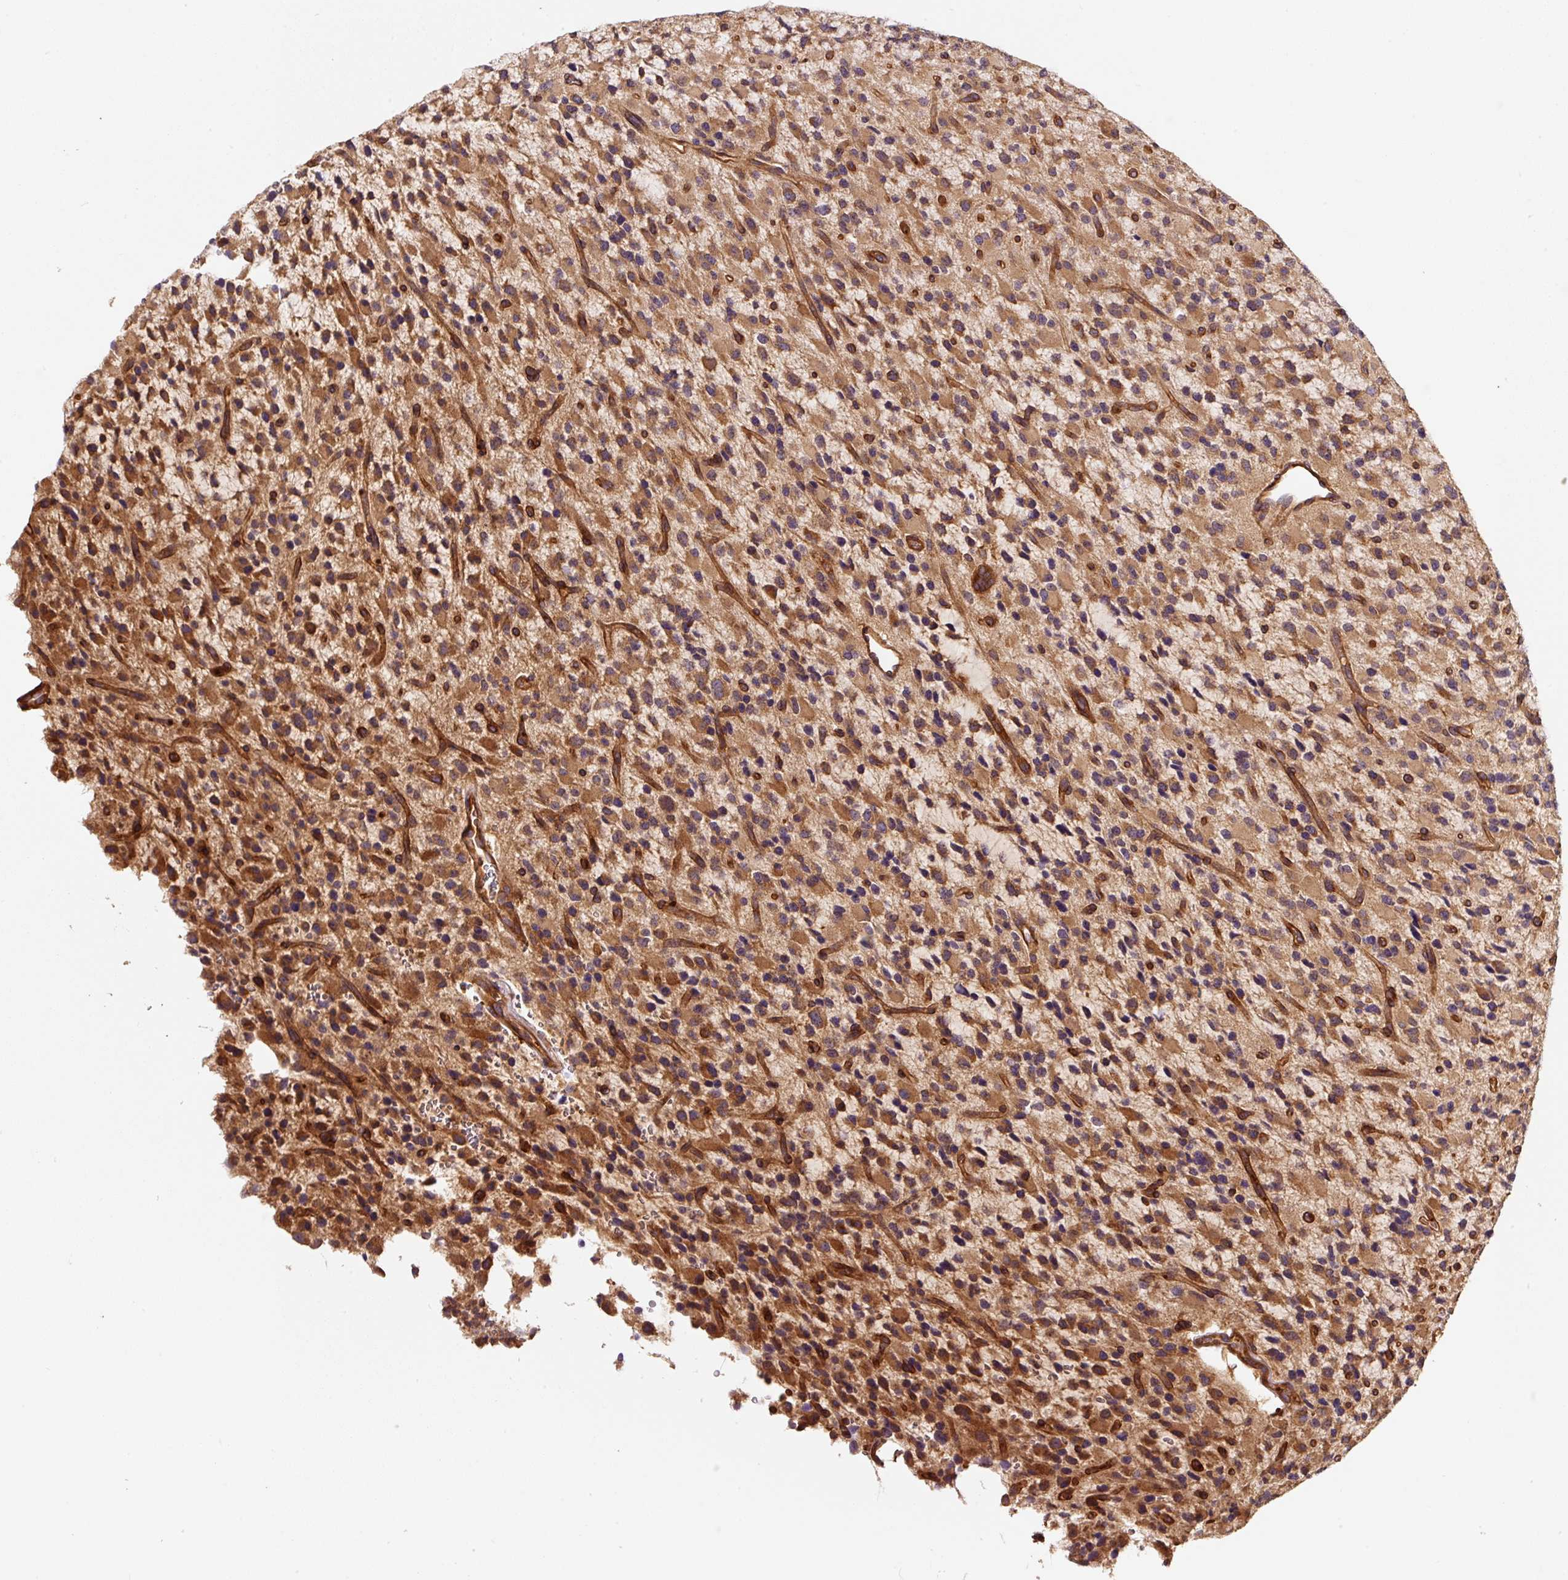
{"staining": {"intensity": "moderate", "quantity": ">75%", "location": "cytoplasmic/membranous"}, "tissue": "glioma", "cell_type": "Tumor cells", "image_type": "cancer", "snomed": [{"axis": "morphology", "description": "Glioma, malignant, High grade"}, {"axis": "topography", "description": "Brain"}], "caption": "There is medium levels of moderate cytoplasmic/membranous expression in tumor cells of glioma, as demonstrated by immunohistochemical staining (brown color).", "gene": "EIF2S2", "patient": {"sex": "male", "age": 34}}